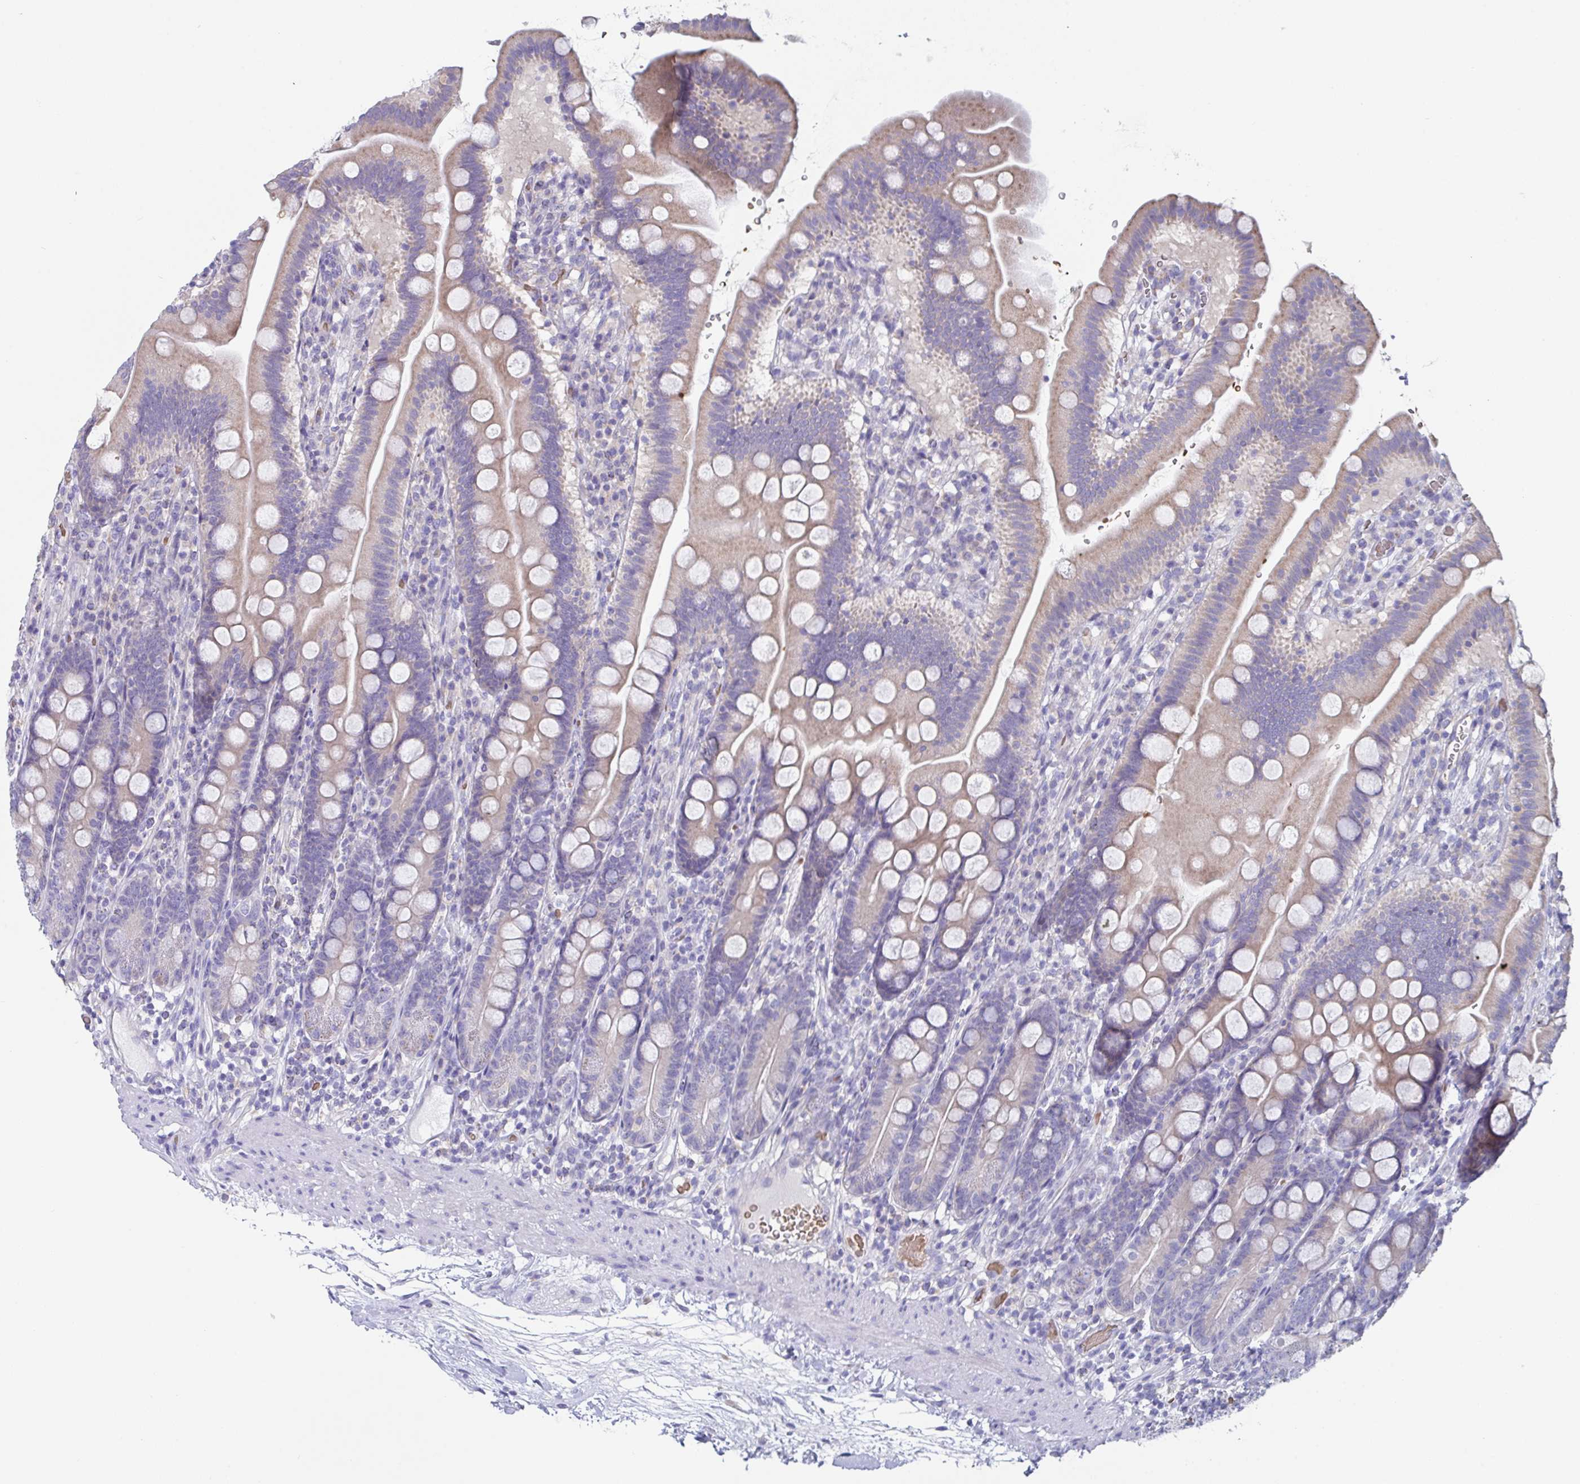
{"staining": {"intensity": "weak", "quantity": "25%-75%", "location": "cytoplasmic/membranous"}, "tissue": "duodenum", "cell_type": "Glandular cells", "image_type": "normal", "snomed": [{"axis": "morphology", "description": "Normal tissue, NOS"}, {"axis": "topography", "description": "Duodenum"}], "caption": "Normal duodenum was stained to show a protein in brown. There is low levels of weak cytoplasmic/membranous positivity in about 25%-75% of glandular cells. The staining is performed using DAB (3,3'-diaminobenzidine) brown chromogen to label protein expression. The nuclei are counter-stained blue using hematoxylin.", "gene": "TFAP2C", "patient": {"sex": "female", "age": 67}}